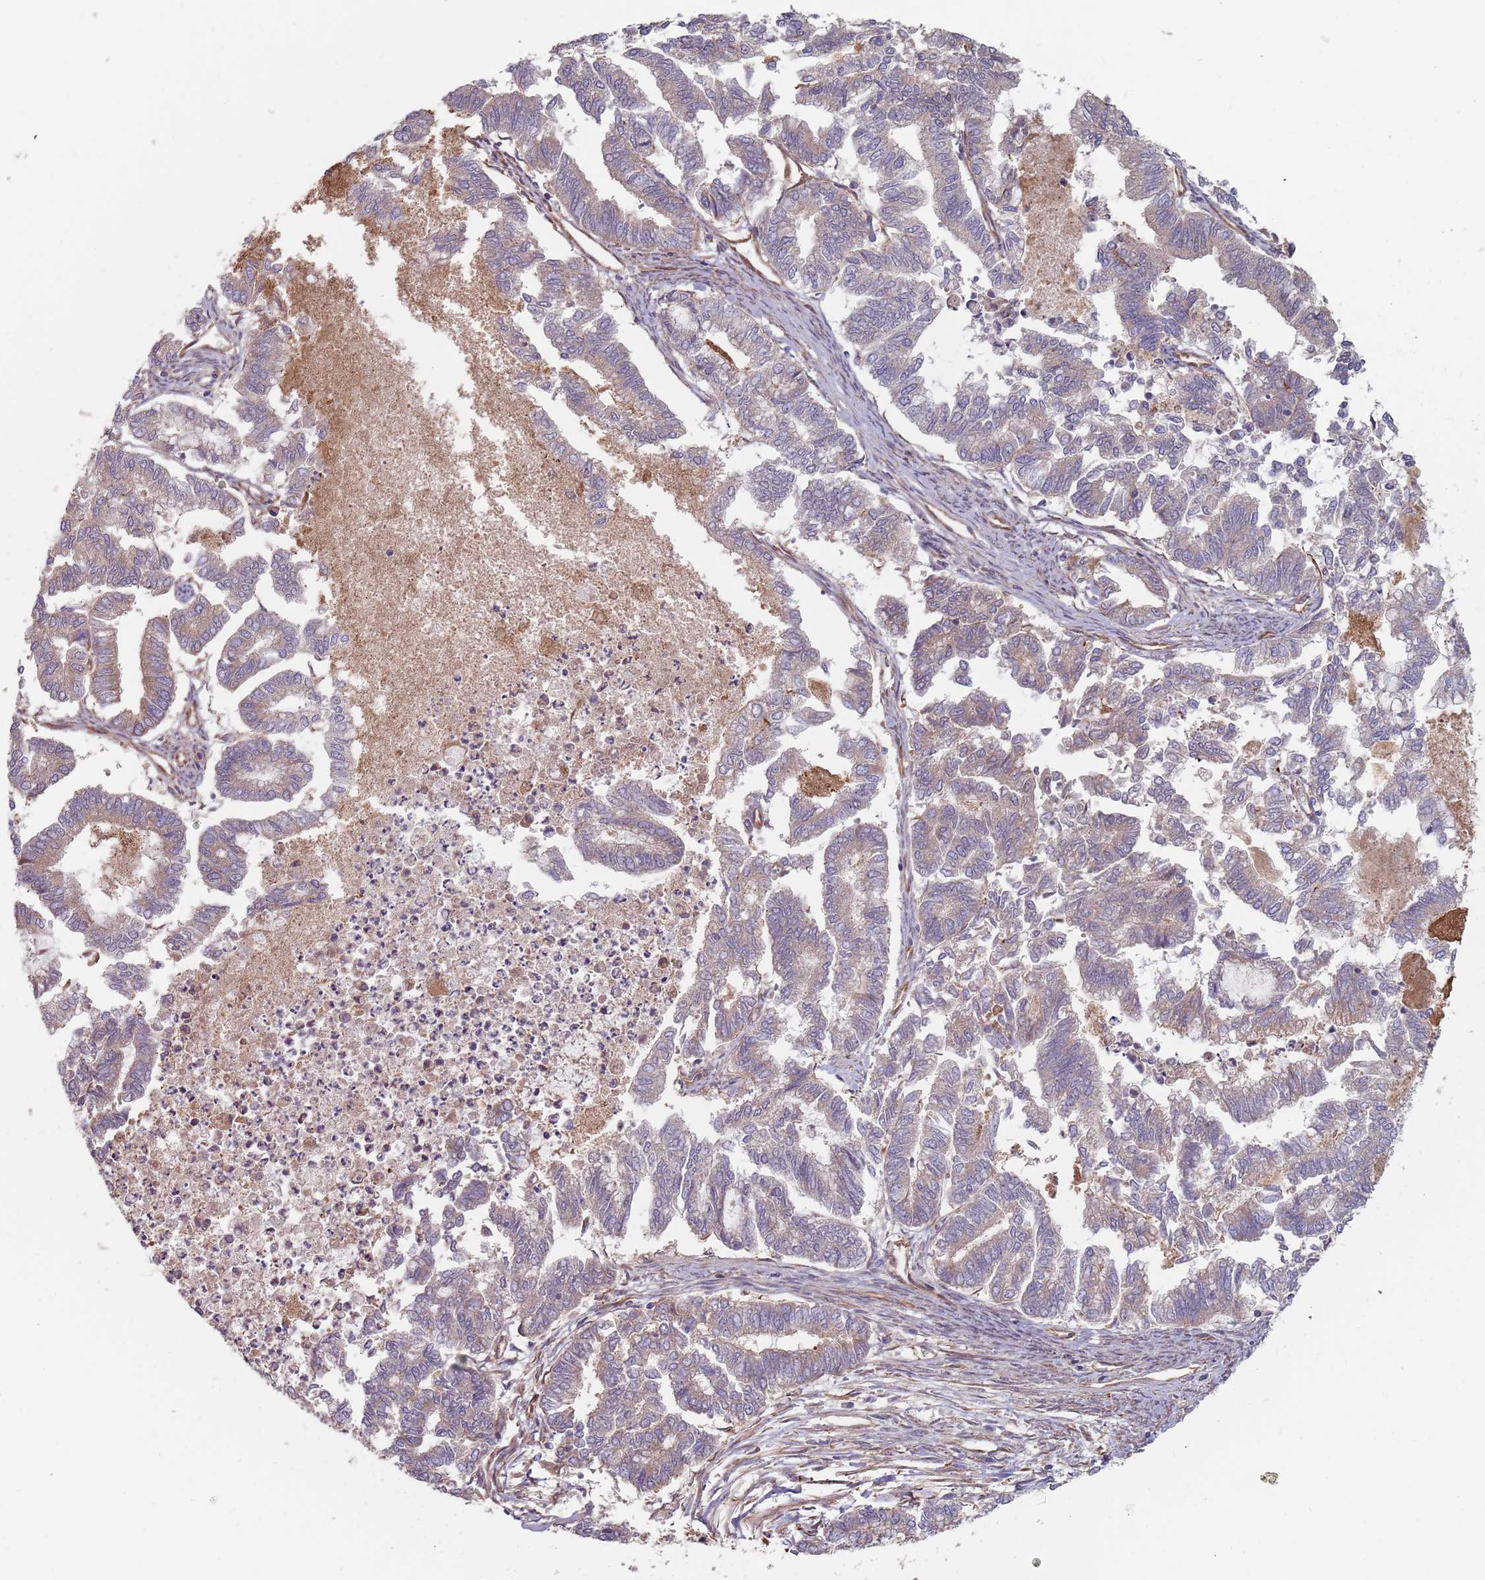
{"staining": {"intensity": "weak", "quantity": "25%-75%", "location": "cytoplasmic/membranous"}, "tissue": "endometrial cancer", "cell_type": "Tumor cells", "image_type": "cancer", "snomed": [{"axis": "morphology", "description": "Adenocarcinoma, NOS"}, {"axis": "topography", "description": "Endometrium"}], "caption": "Tumor cells reveal weak cytoplasmic/membranous expression in approximately 25%-75% of cells in endometrial cancer.", "gene": "SPDL1", "patient": {"sex": "female", "age": 79}}